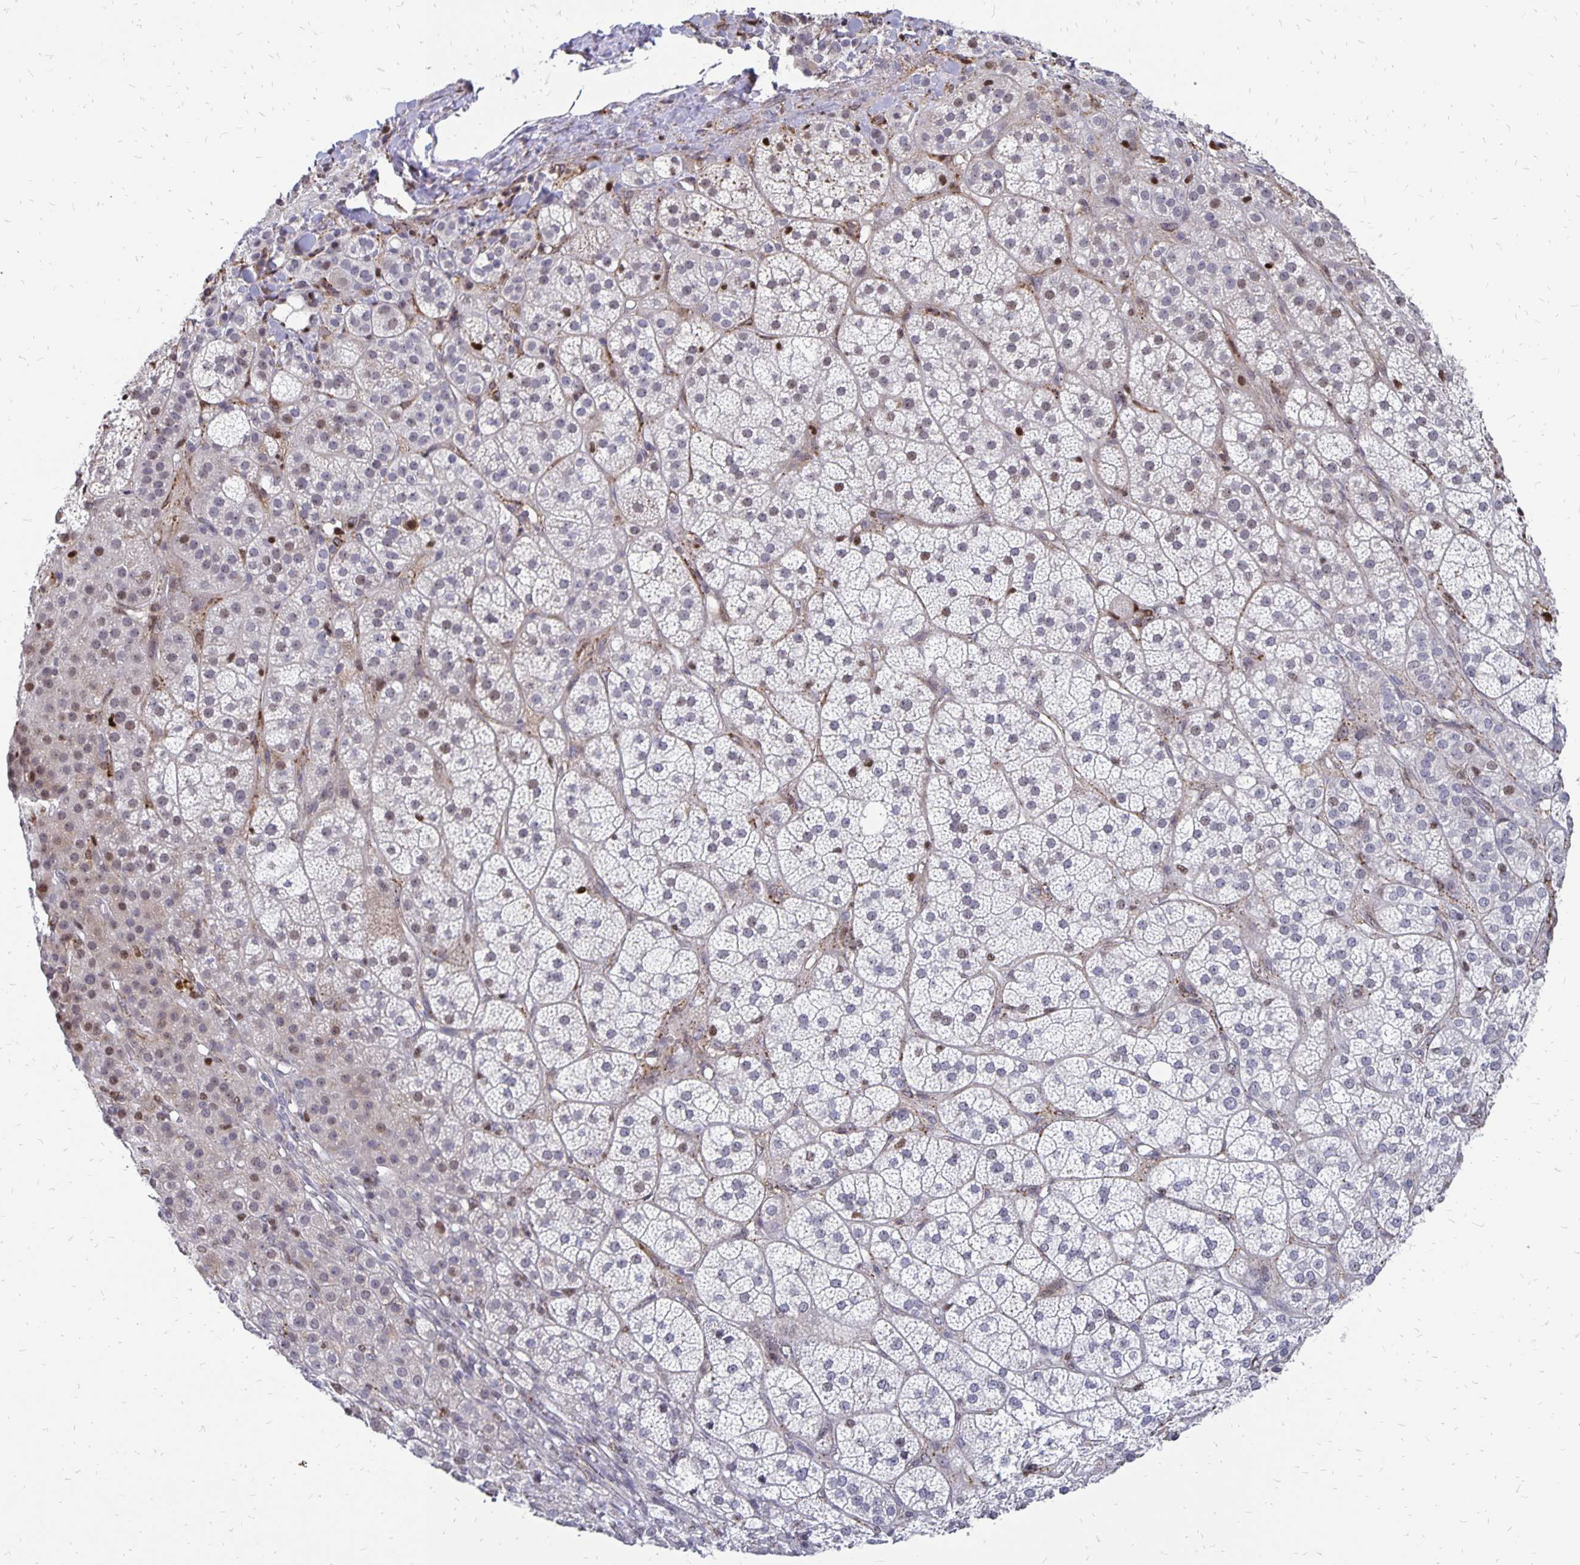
{"staining": {"intensity": "weak", "quantity": "25%-75%", "location": "nuclear"}, "tissue": "adrenal gland", "cell_type": "Glandular cells", "image_type": "normal", "snomed": [{"axis": "morphology", "description": "Normal tissue, NOS"}, {"axis": "topography", "description": "Adrenal gland"}], "caption": "Adrenal gland stained with a protein marker shows weak staining in glandular cells.", "gene": "DCK", "patient": {"sex": "female", "age": 60}}